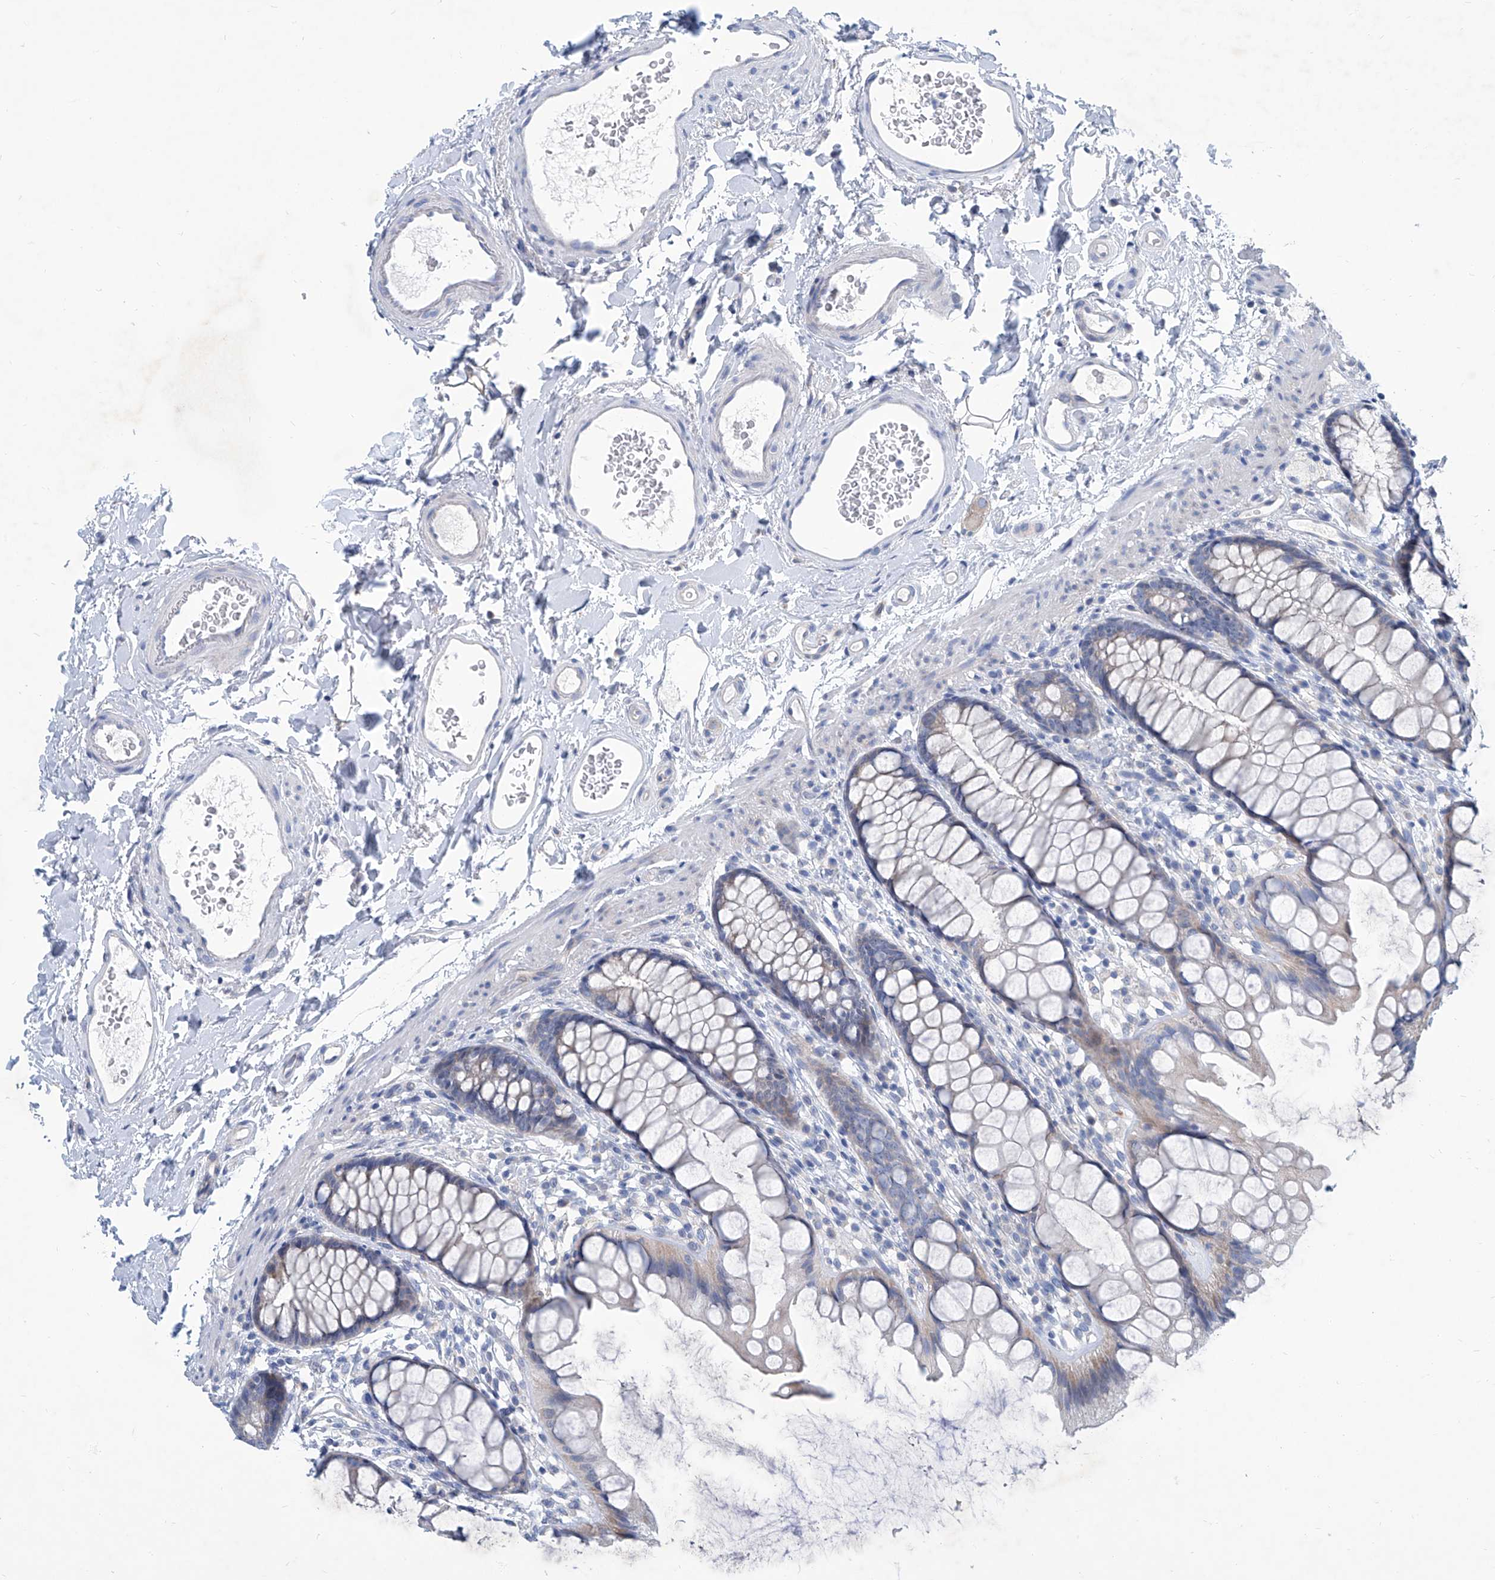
{"staining": {"intensity": "negative", "quantity": "none", "location": "none"}, "tissue": "rectum", "cell_type": "Glandular cells", "image_type": "normal", "snomed": [{"axis": "morphology", "description": "Normal tissue, NOS"}, {"axis": "topography", "description": "Rectum"}], "caption": "Immunohistochemistry (IHC) micrograph of unremarkable rectum stained for a protein (brown), which shows no expression in glandular cells.", "gene": "ZNF519", "patient": {"sex": "female", "age": 65}}